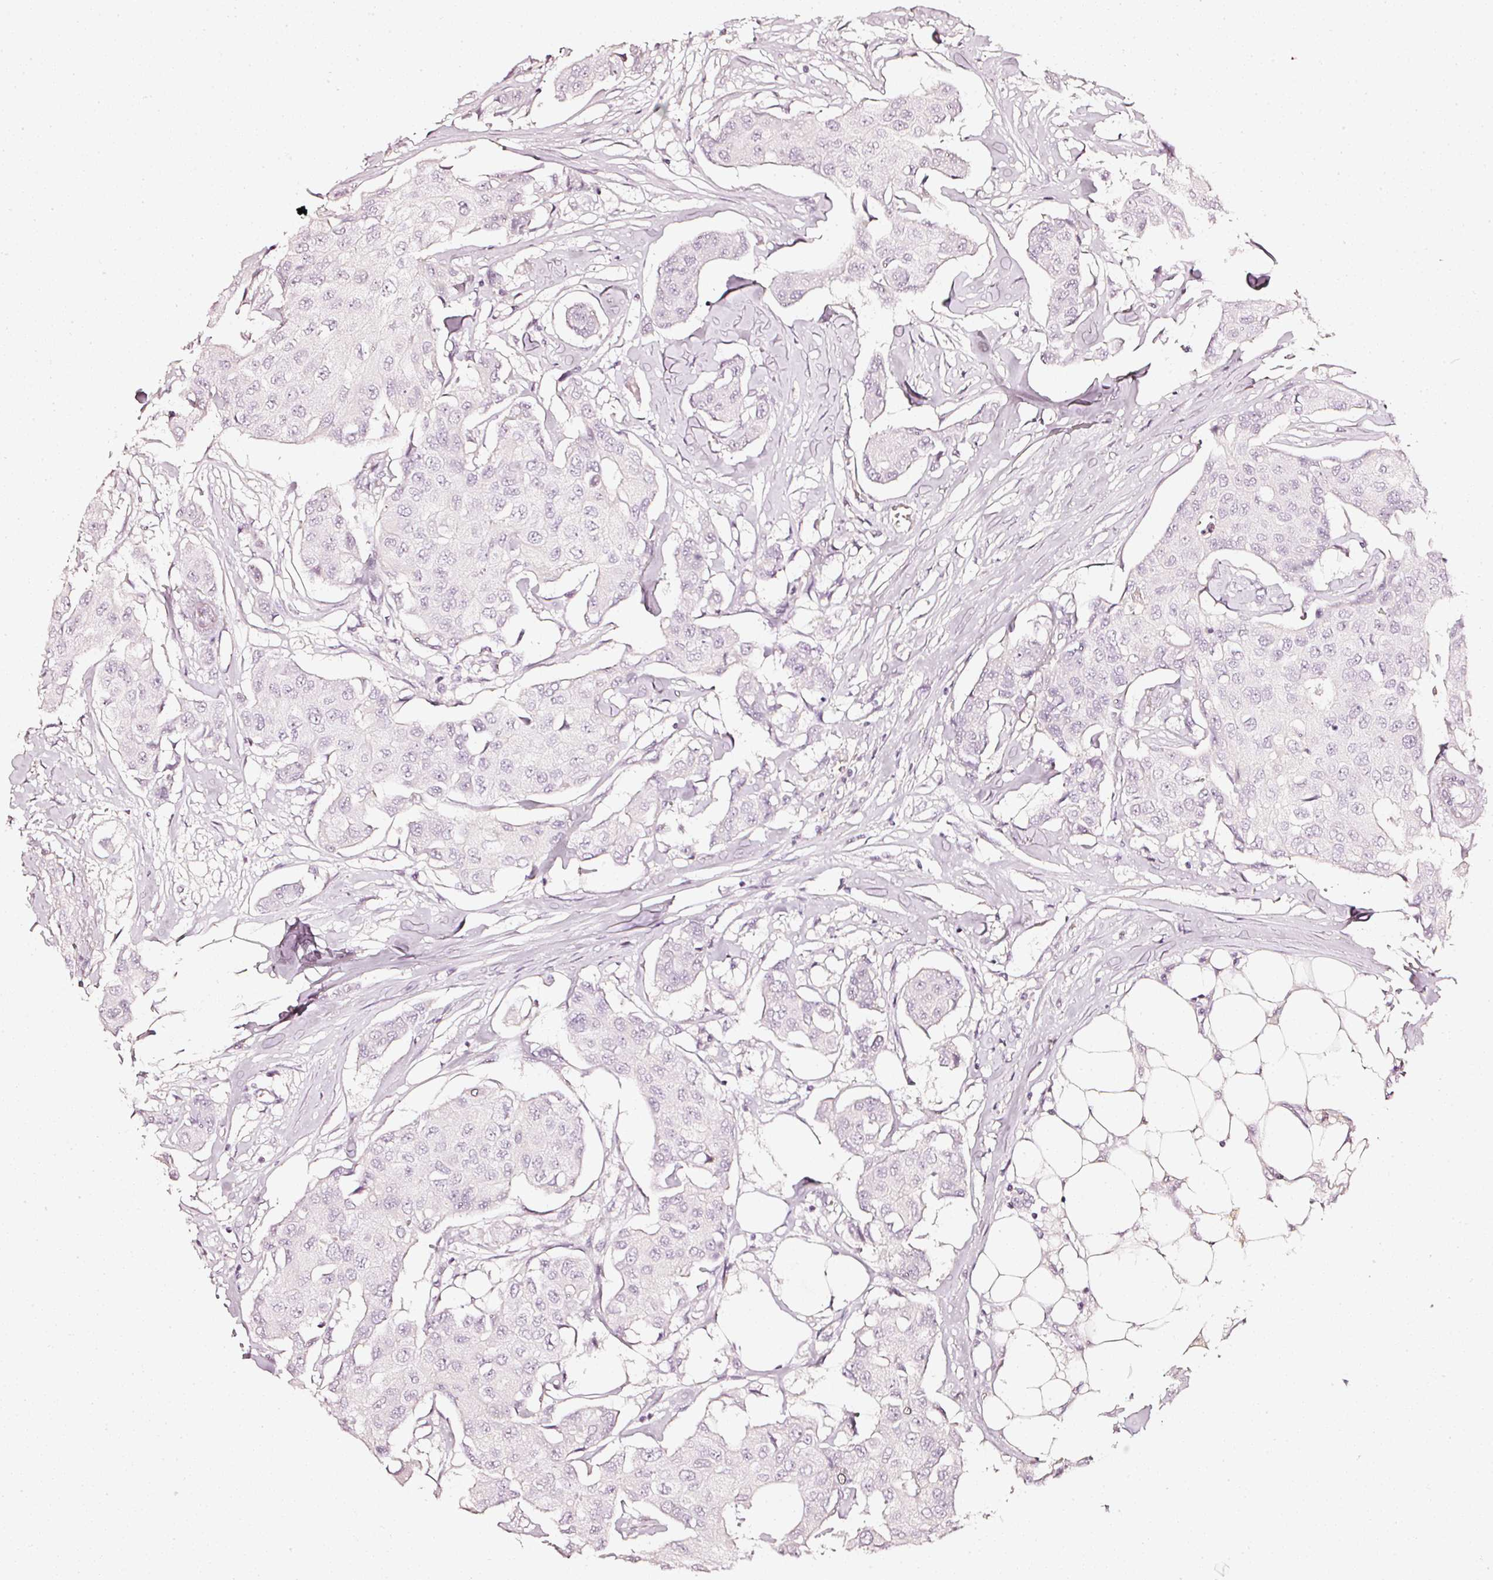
{"staining": {"intensity": "negative", "quantity": "none", "location": "none"}, "tissue": "breast cancer", "cell_type": "Tumor cells", "image_type": "cancer", "snomed": [{"axis": "morphology", "description": "Duct carcinoma"}, {"axis": "topography", "description": "Breast"}, {"axis": "topography", "description": "Lymph node"}], "caption": "This is an immunohistochemistry (IHC) histopathology image of breast invasive ductal carcinoma. There is no staining in tumor cells.", "gene": "CNP", "patient": {"sex": "female", "age": 80}}